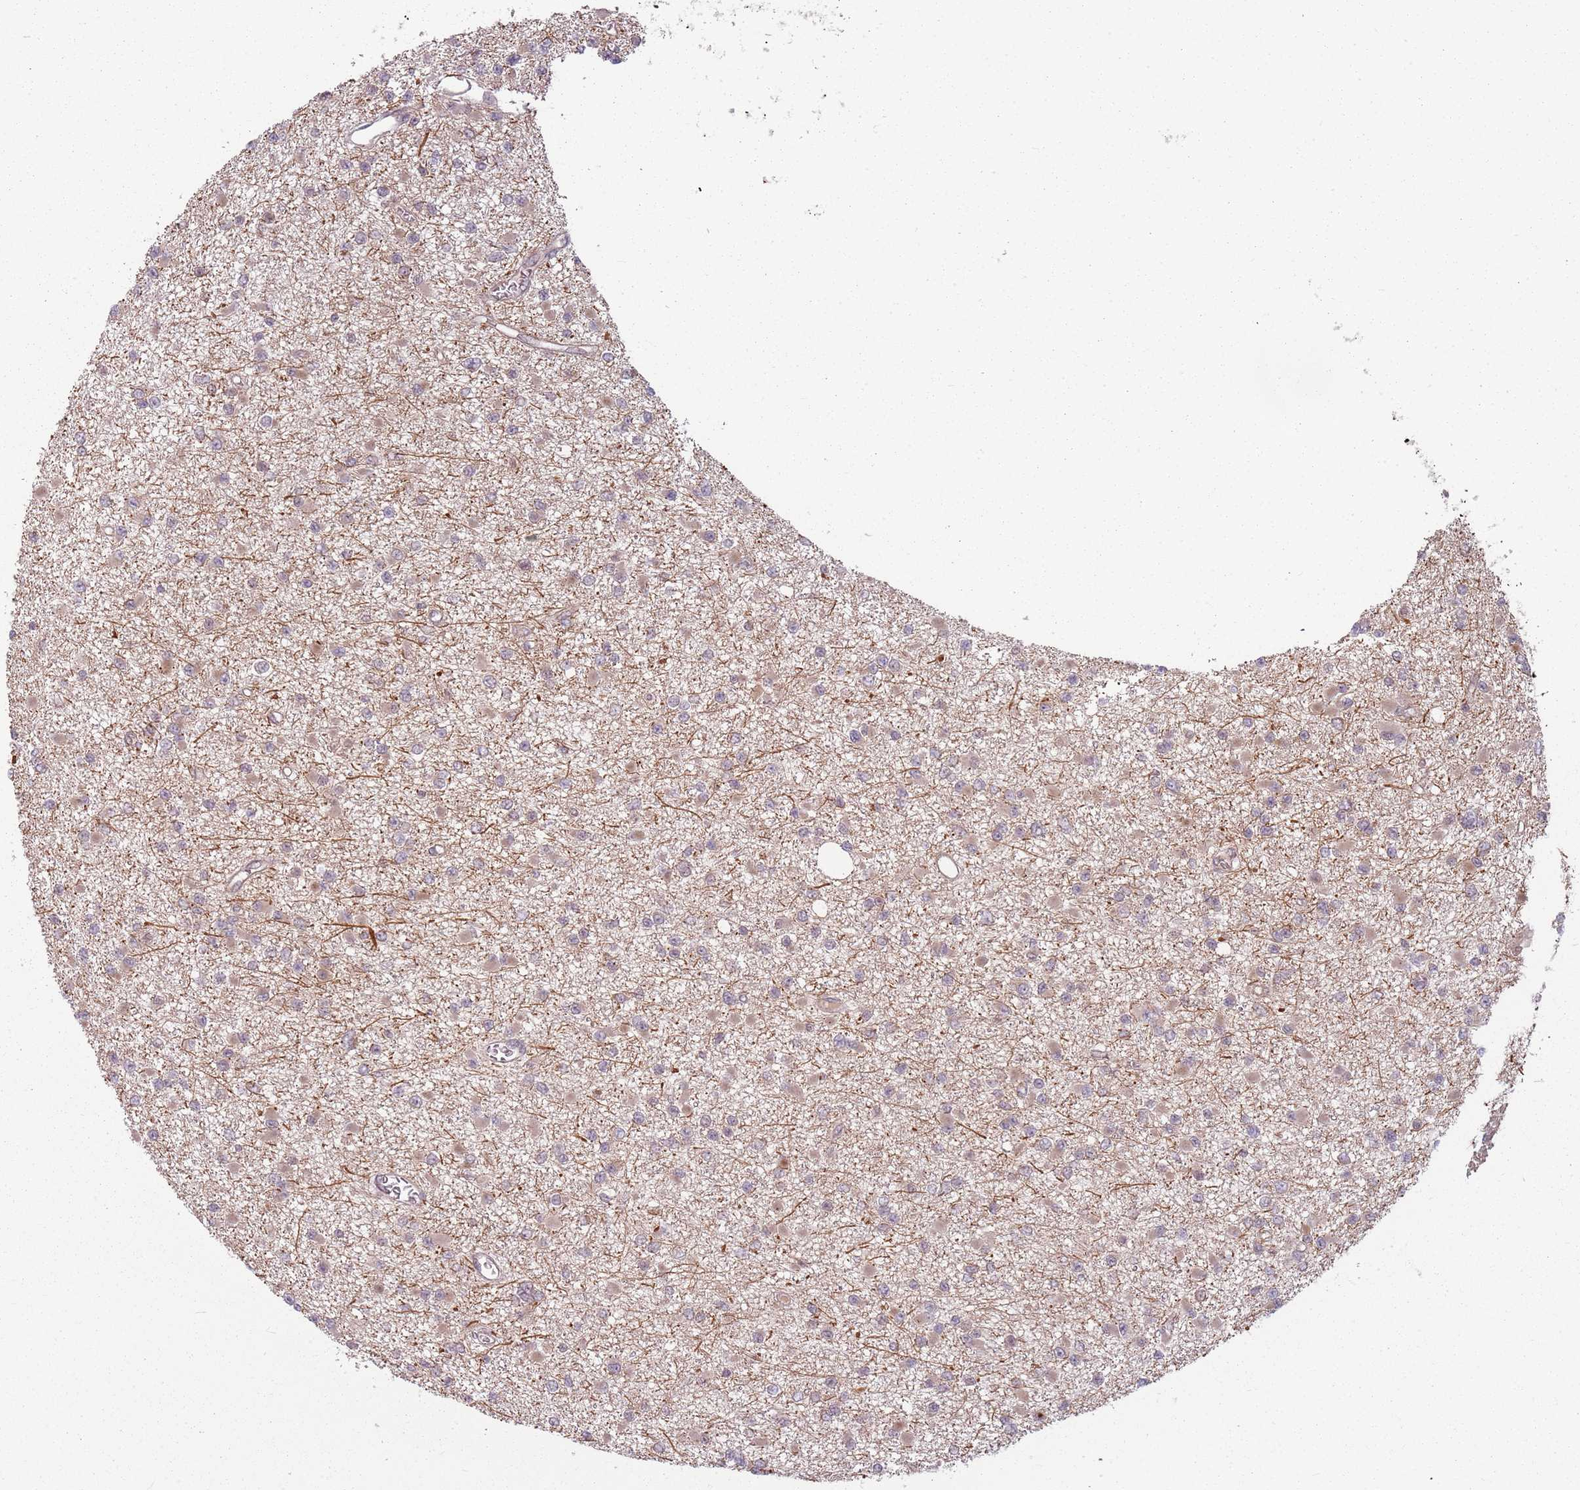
{"staining": {"intensity": "weak", "quantity": "<25%", "location": "cytoplasmic/membranous"}, "tissue": "glioma", "cell_type": "Tumor cells", "image_type": "cancer", "snomed": [{"axis": "morphology", "description": "Glioma, malignant, Low grade"}, {"axis": "topography", "description": "Brain"}], "caption": "This is an immunohistochemistry histopathology image of malignant low-grade glioma. There is no expression in tumor cells.", "gene": "ADGRG1", "patient": {"sex": "female", "age": 22}}